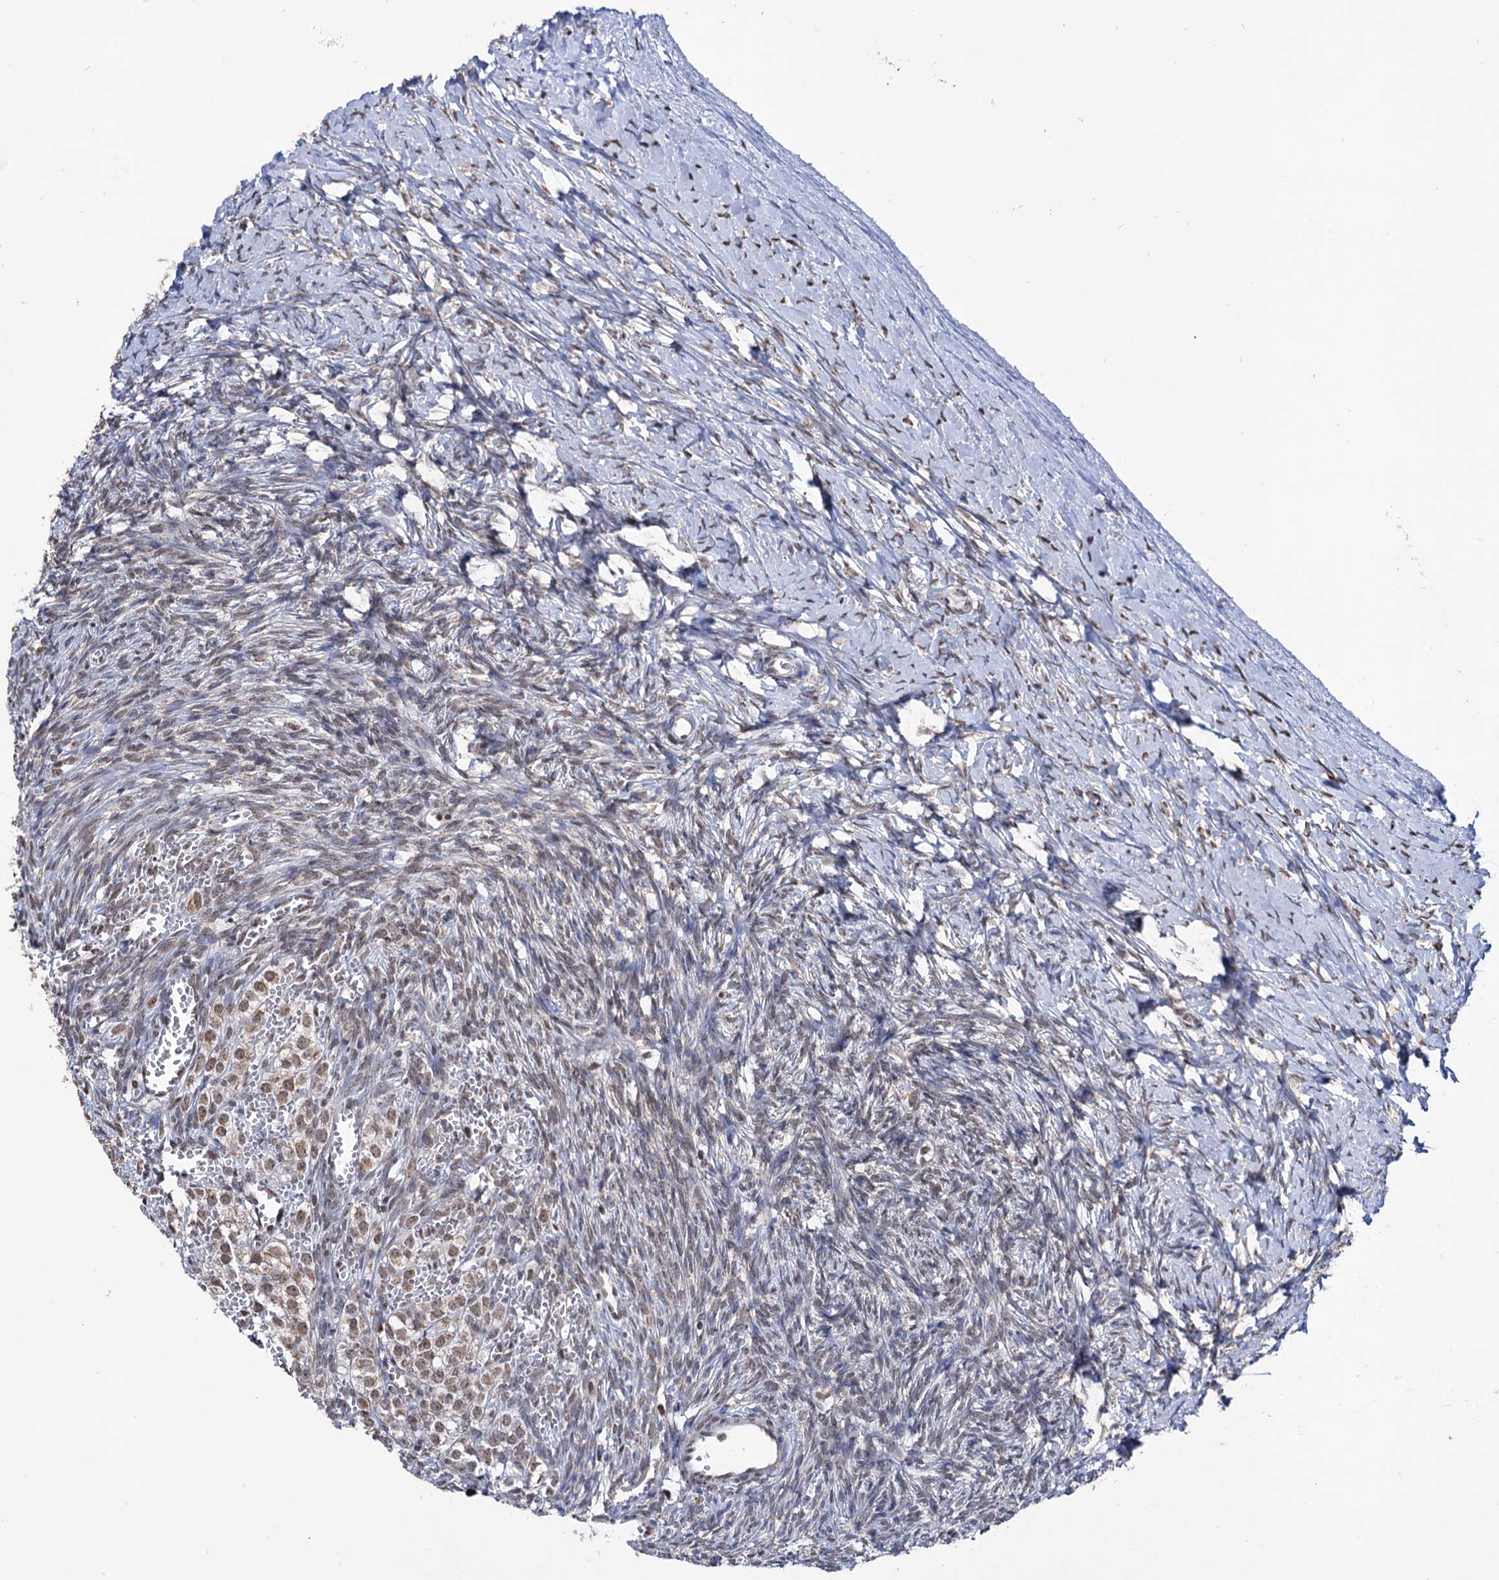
{"staining": {"intensity": "weak", "quantity": "25%-75%", "location": "nuclear"}, "tissue": "ovary", "cell_type": "Ovarian stroma cells", "image_type": "normal", "snomed": [{"axis": "morphology", "description": "Normal tissue, NOS"}, {"axis": "morphology", "description": "Developmental malformation"}, {"axis": "topography", "description": "Ovary"}], "caption": "Brown immunohistochemical staining in normal human ovary displays weak nuclear expression in approximately 25%-75% of ovarian stroma cells. (DAB (3,3'-diaminobenzidine) IHC, brown staining for protein, blue staining for nuclei).", "gene": "ABHD10", "patient": {"sex": "female", "age": 39}}